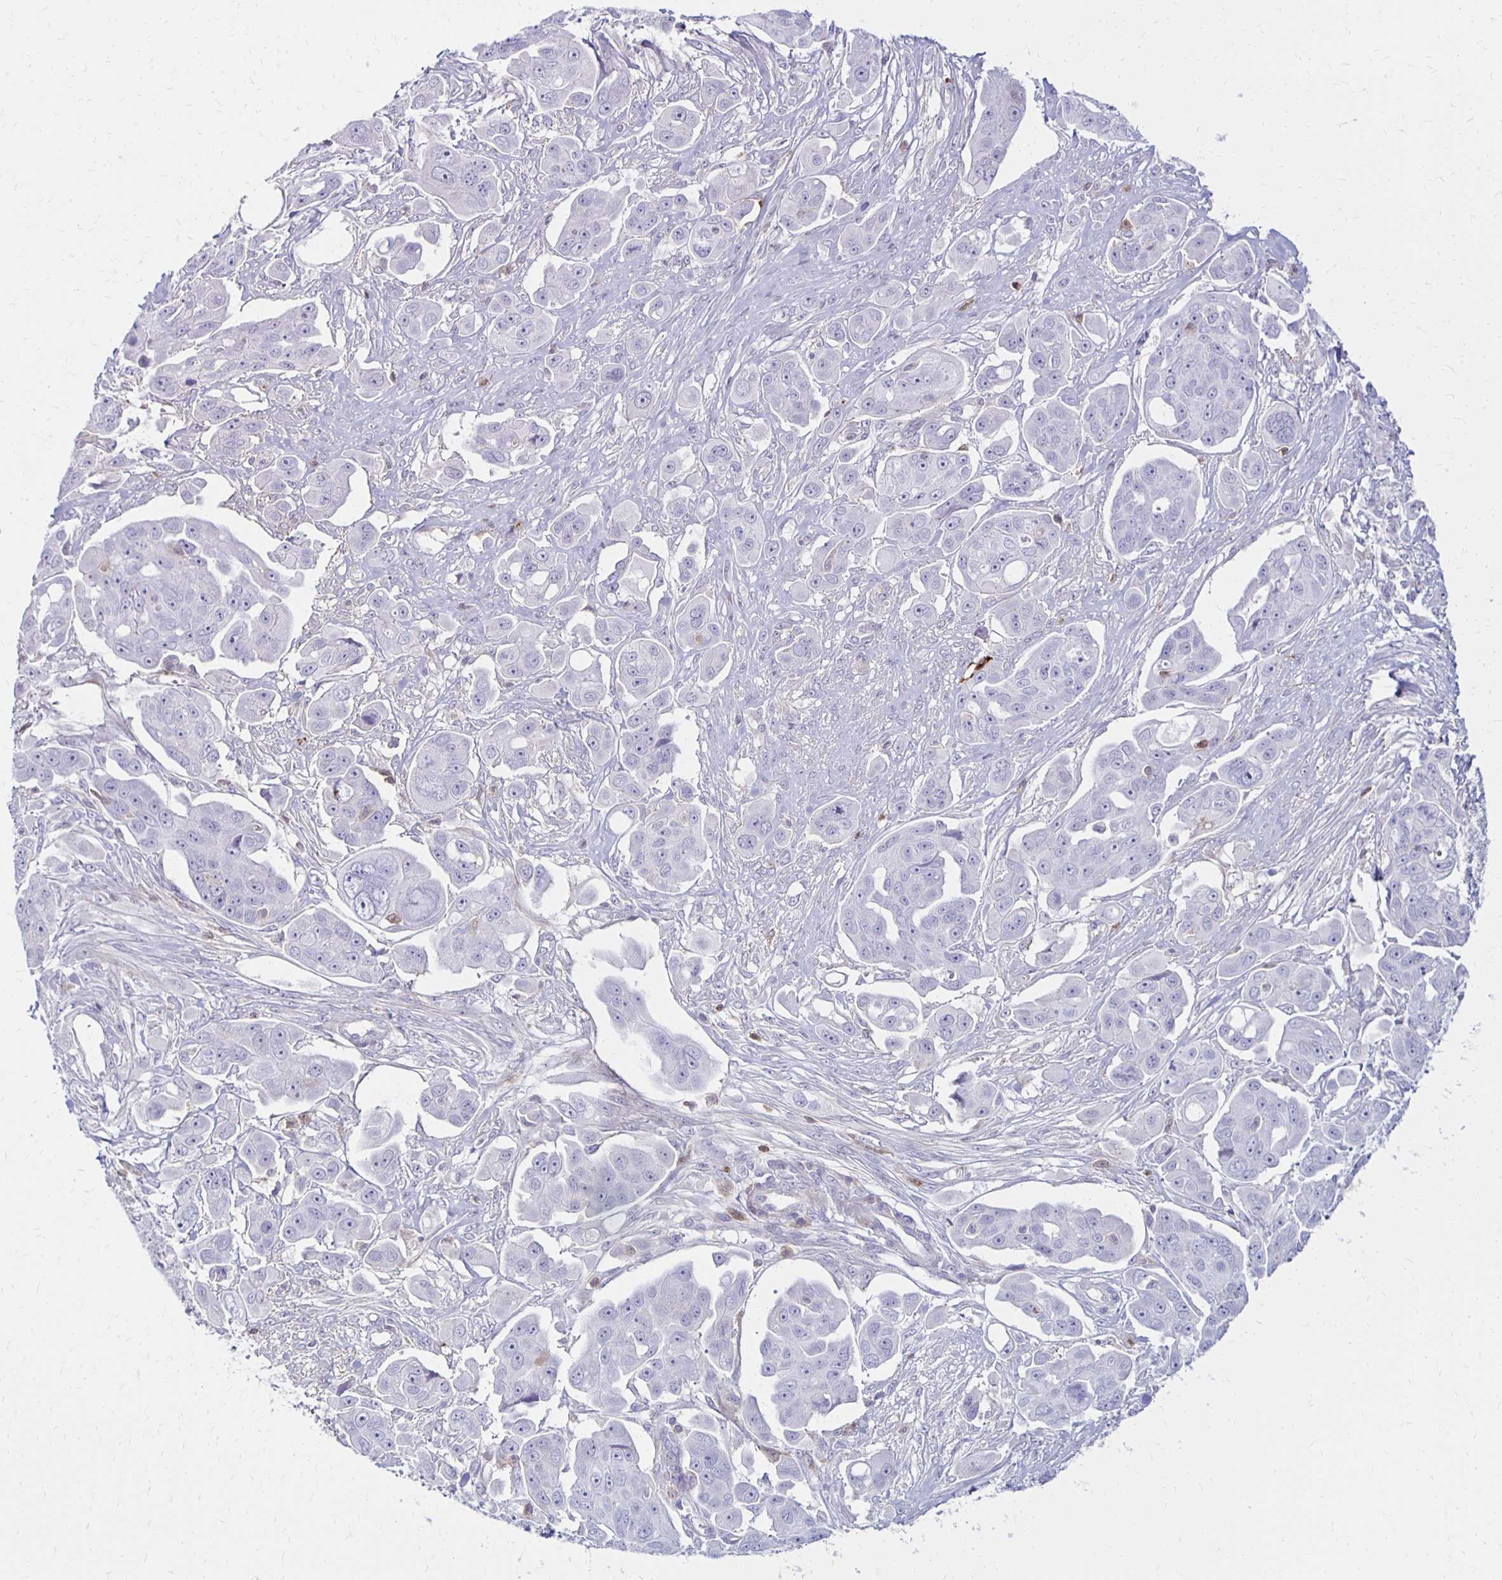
{"staining": {"intensity": "negative", "quantity": "none", "location": "none"}, "tissue": "ovarian cancer", "cell_type": "Tumor cells", "image_type": "cancer", "snomed": [{"axis": "morphology", "description": "Carcinoma, endometroid"}, {"axis": "topography", "description": "Ovary"}], "caption": "Immunohistochemical staining of ovarian endometroid carcinoma demonstrates no significant staining in tumor cells.", "gene": "CCL21", "patient": {"sex": "female", "age": 70}}